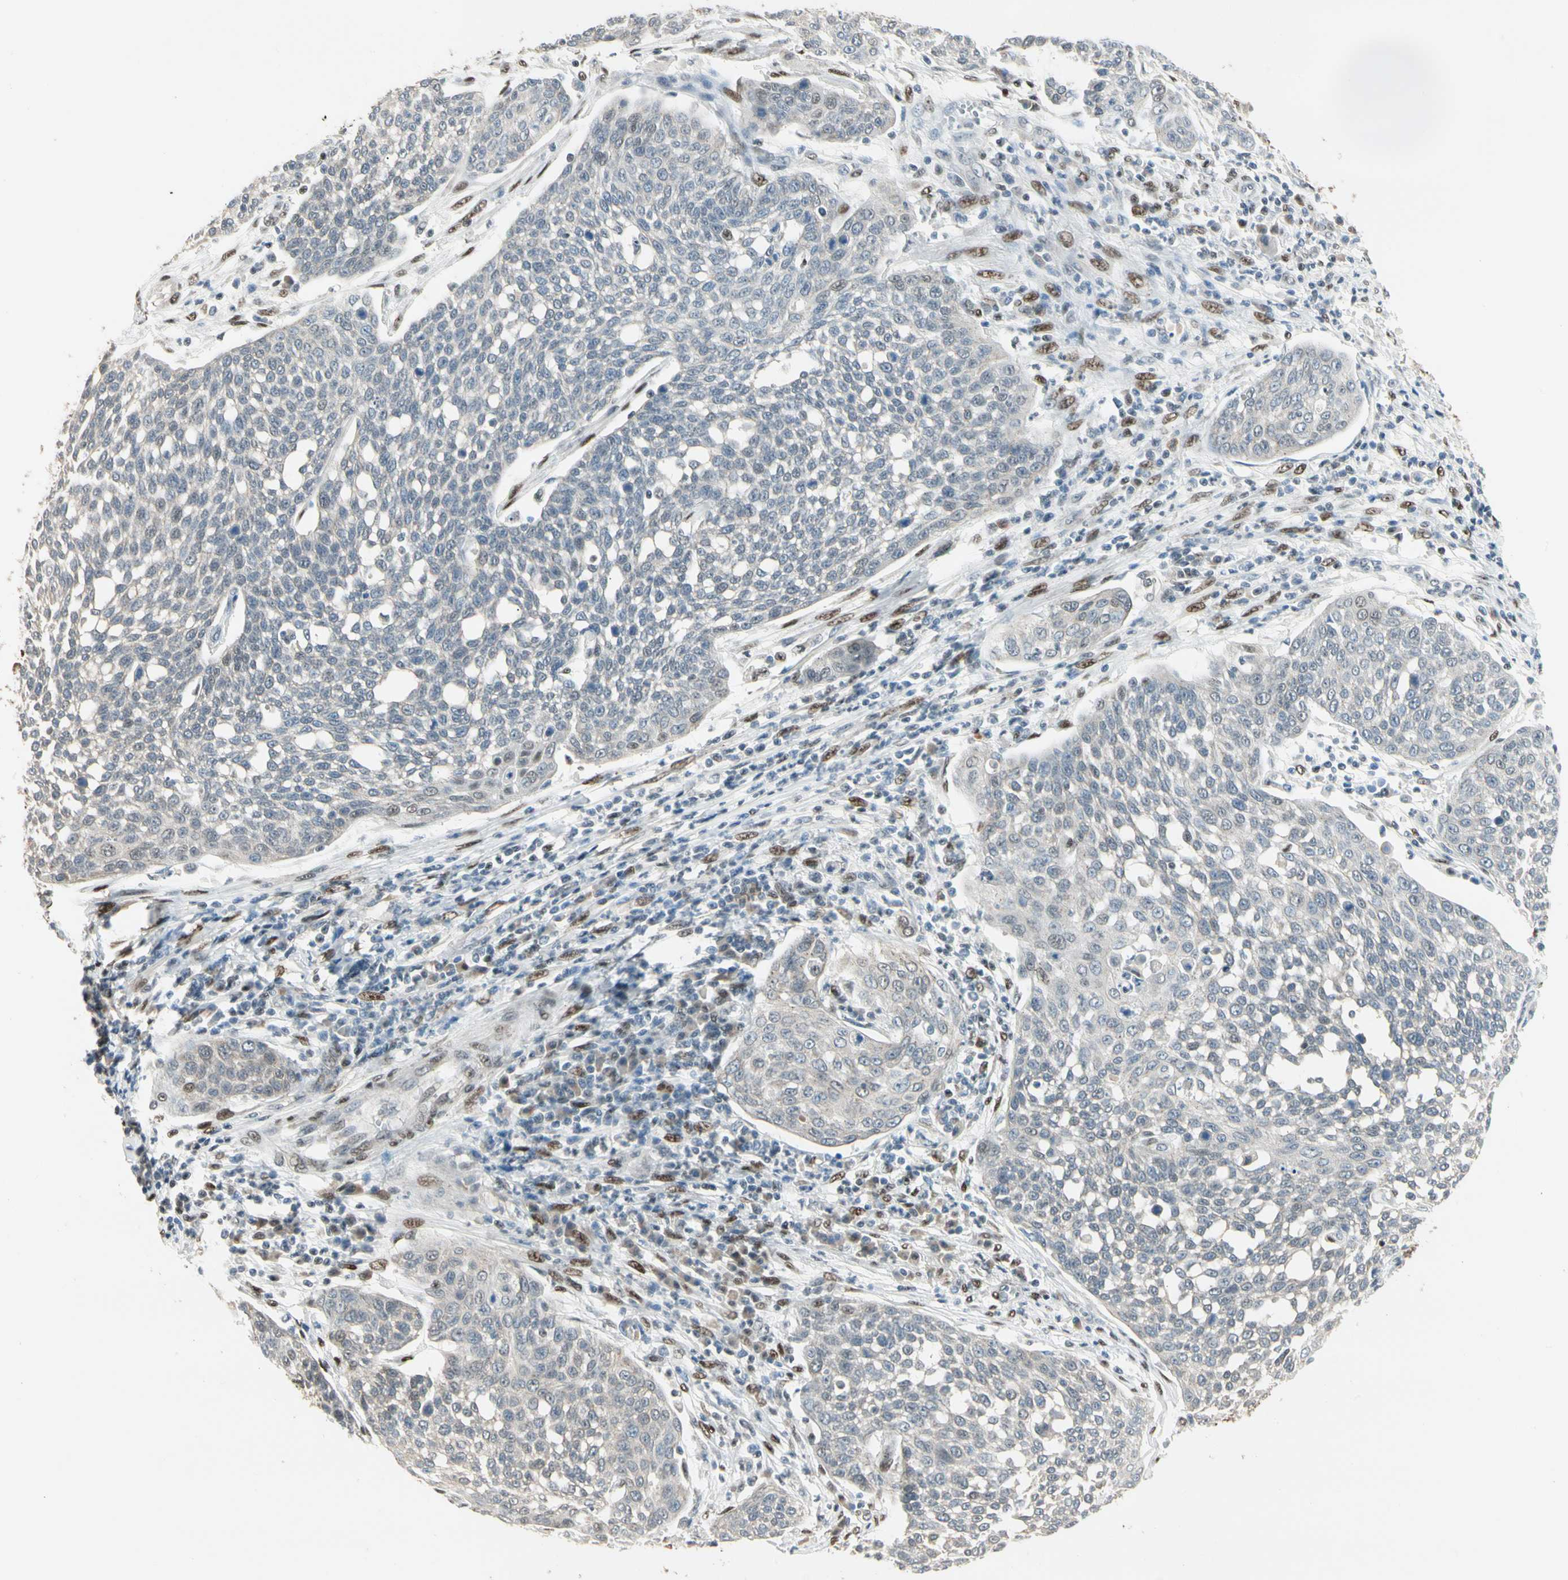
{"staining": {"intensity": "negative", "quantity": "none", "location": "none"}, "tissue": "cervical cancer", "cell_type": "Tumor cells", "image_type": "cancer", "snomed": [{"axis": "morphology", "description": "Squamous cell carcinoma, NOS"}, {"axis": "topography", "description": "Cervix"}], "caption": "DAB immunohistochemical staining of cervical cancer shows no significant staining in tumor cells. (Stains: DAB IHC with hematoxylin counter stain, Microscopy: brightfield microscopy at high magnification).", "gene": "ATXN1", "patient": {"sex": "female", "age": 34}}